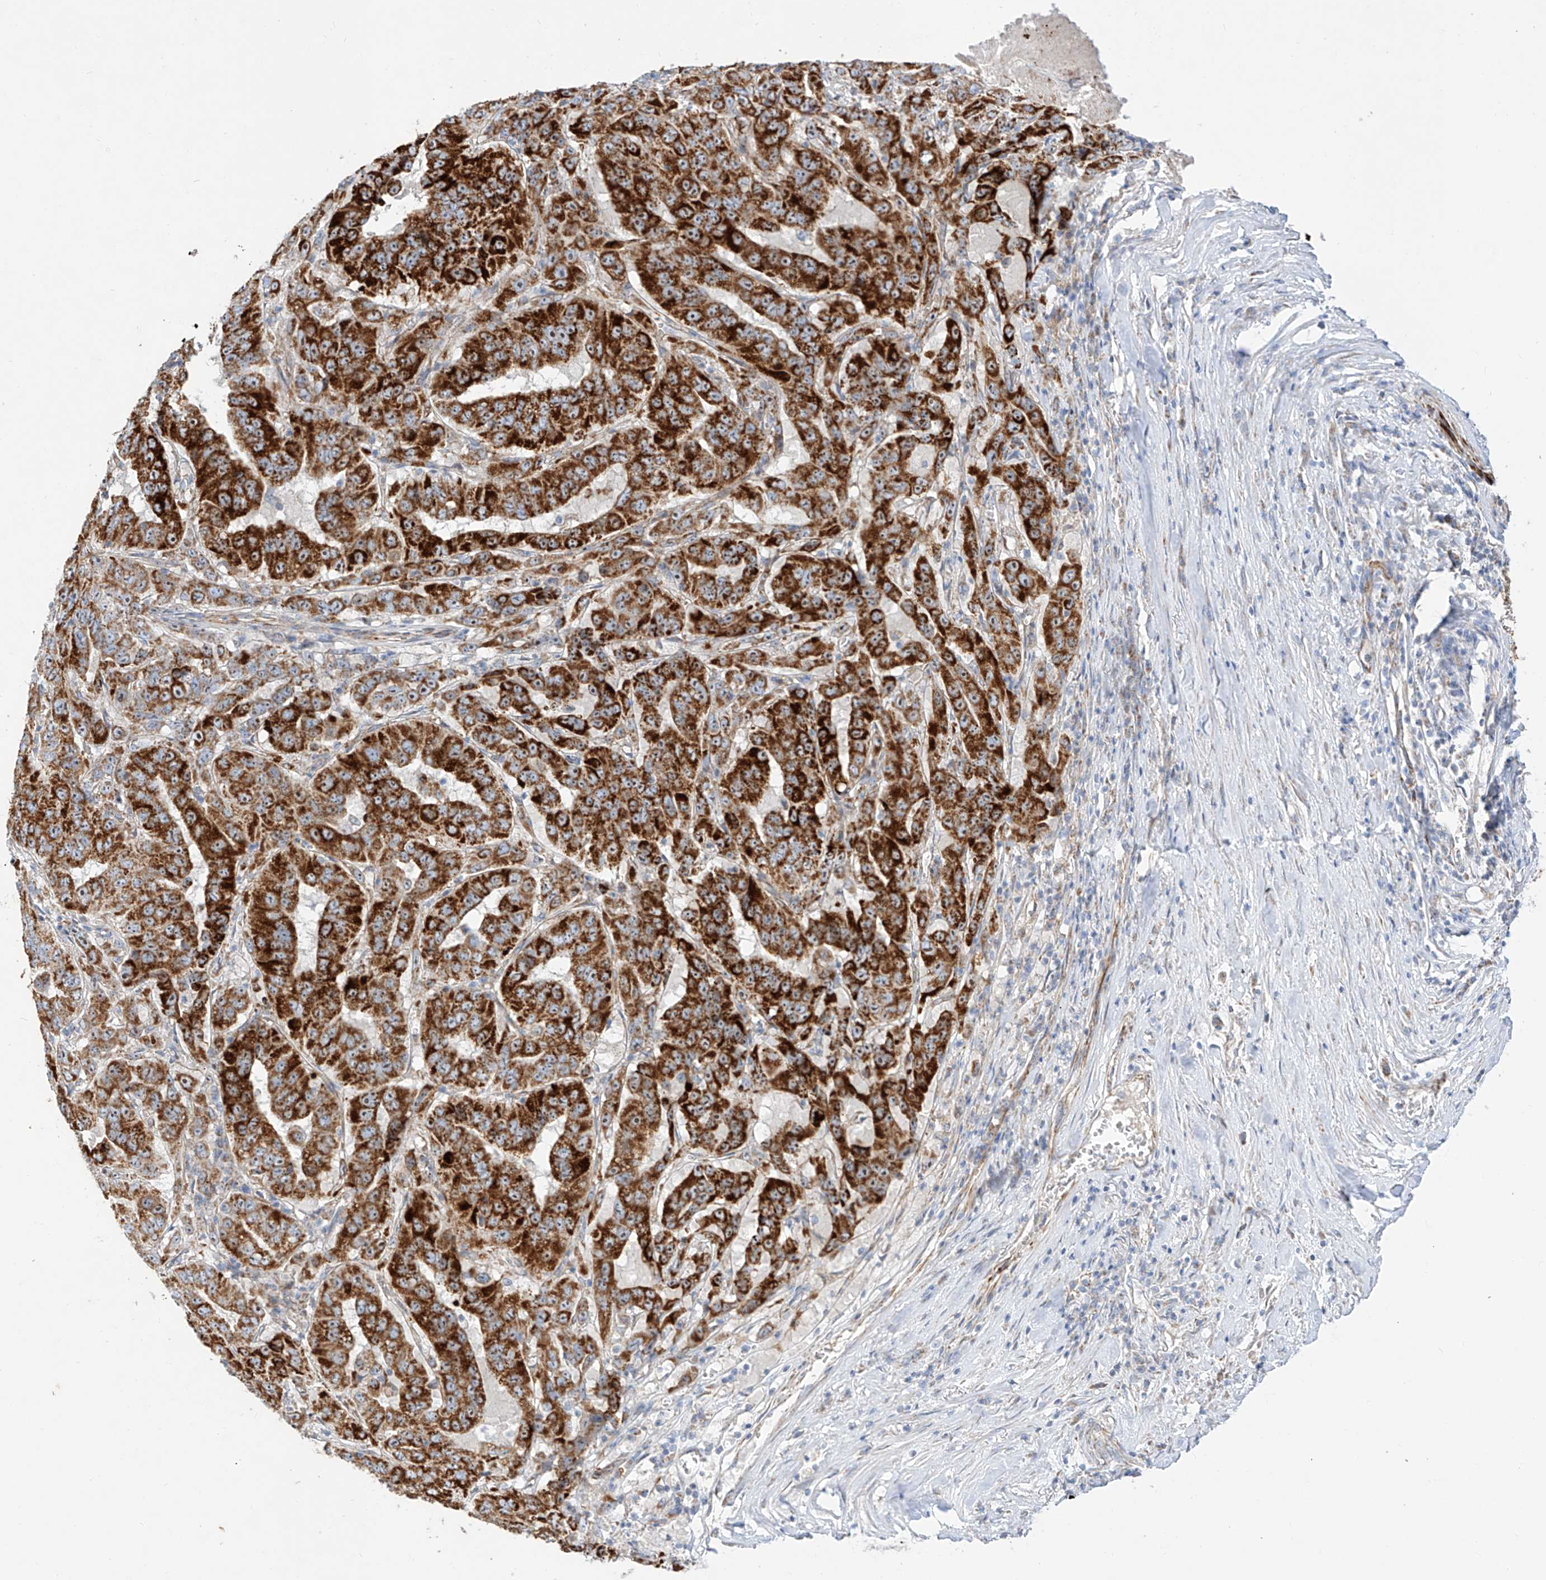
{"staining": {"intensity": "strong", "quantity": ">75%", "location": "cytoplasmic/membranous"}, "tissue": "pancreatic cancer", "cell_type": "Tumor cells", "image_type": "cancer", "snomed": [{"axis": "morphology", "description": "Adenocarcinoma, NOS"}, {"axis": "topography", "description": "Pancreas"}], "caption": "The immunohistochemical stain labels strong cytoplasmic/membranous expression in tumor cells of adenocarcinoma (pancreatic) tissue. (IHC, brightfield microscopy, high magnification).", "gene": "CST9", "patient": {"sex": "male", "age": 63}}